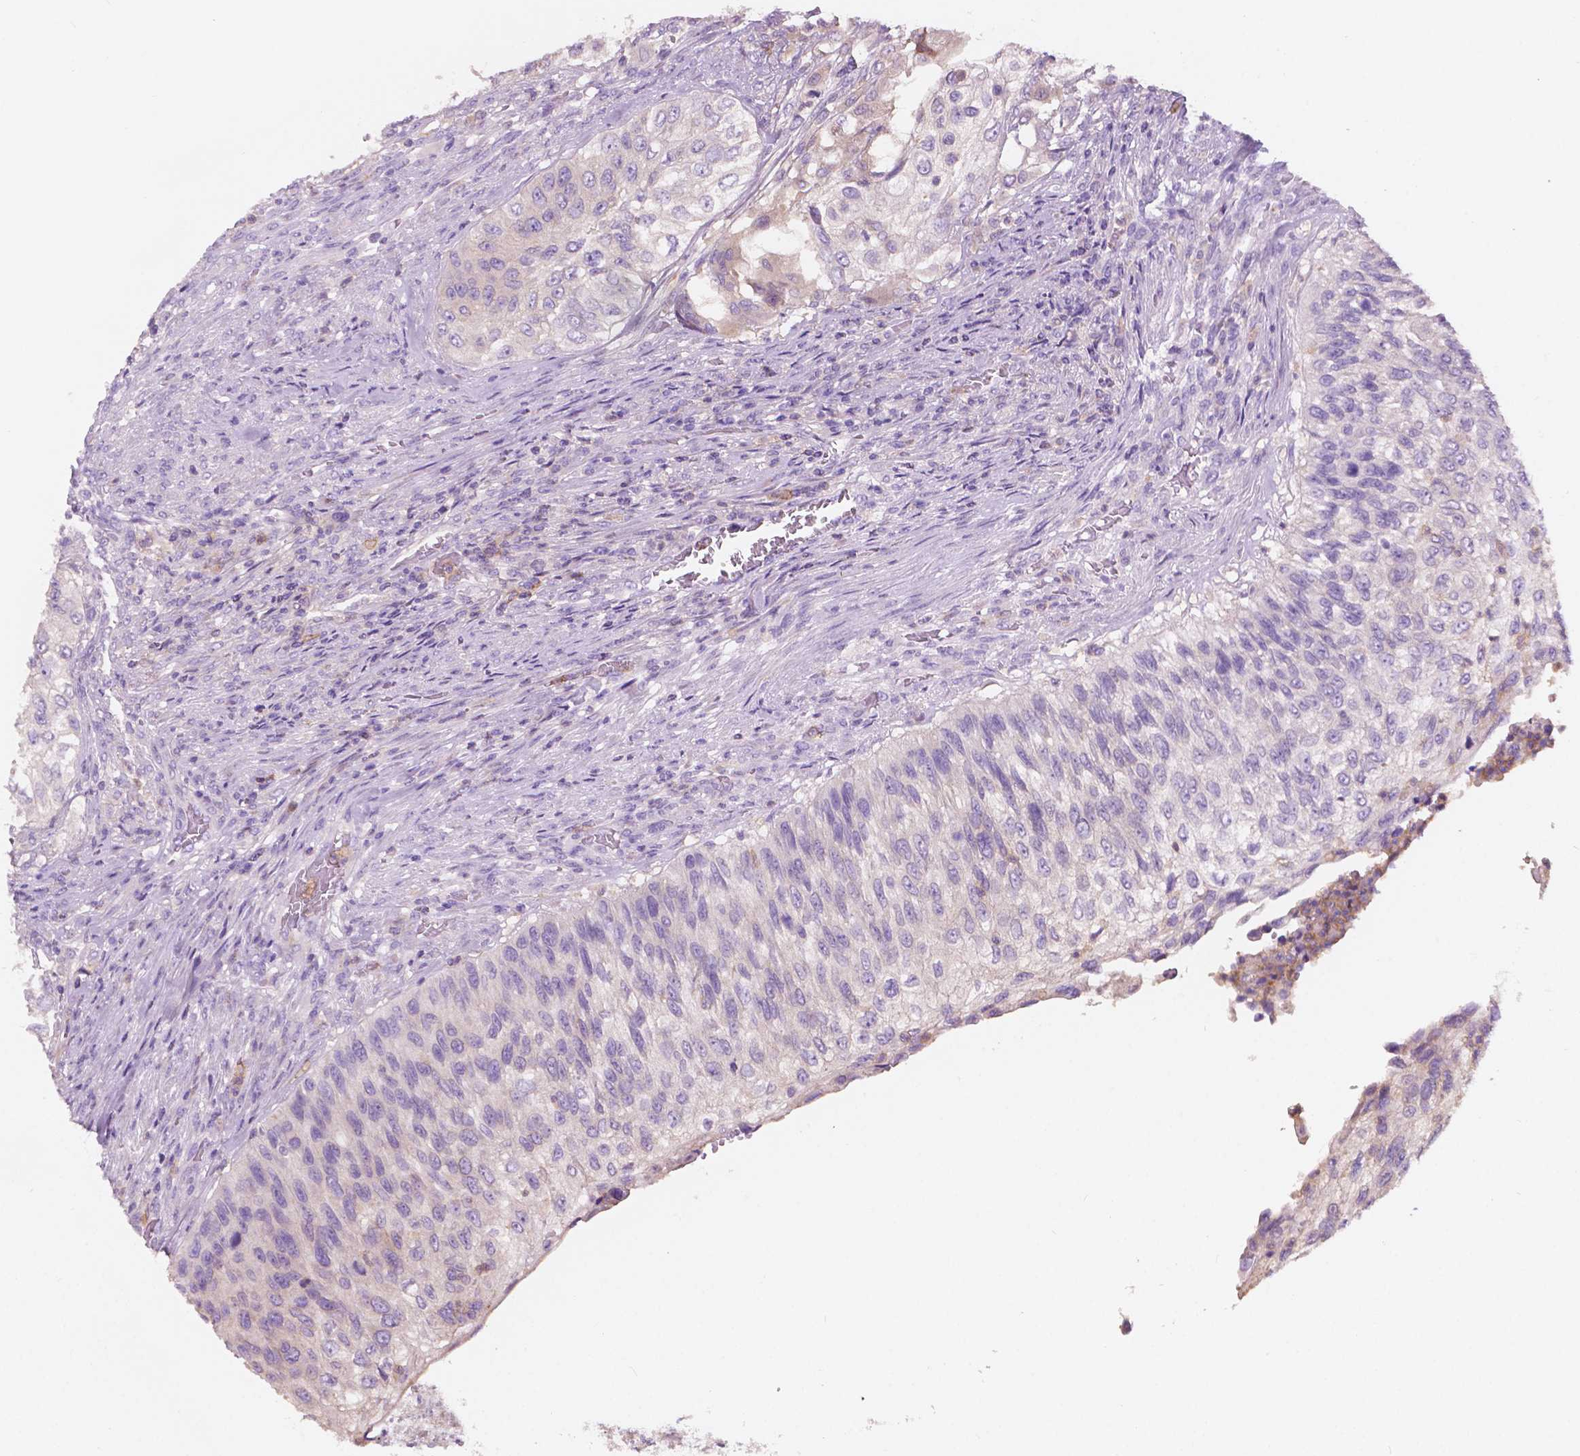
{"staining": {"intensity": "negative", "quantity": "none", "location": "none"}, "tissue": "urothelial cancer", "cell_type": "Tumor cells", "image_type": "cancer", "snomed": [{"axis": "morphology", "description": "Urothelial carcinoma, High grade"}, {"axis": "topography", "description": "Urinary bladder"}], "caption": "Urothelial cancer stained for a protein using immunohistochemistry demonstrates no expression tumor cells.", "gene": "SEMA4A", "patient": {"sex": "female", "age": 60}}